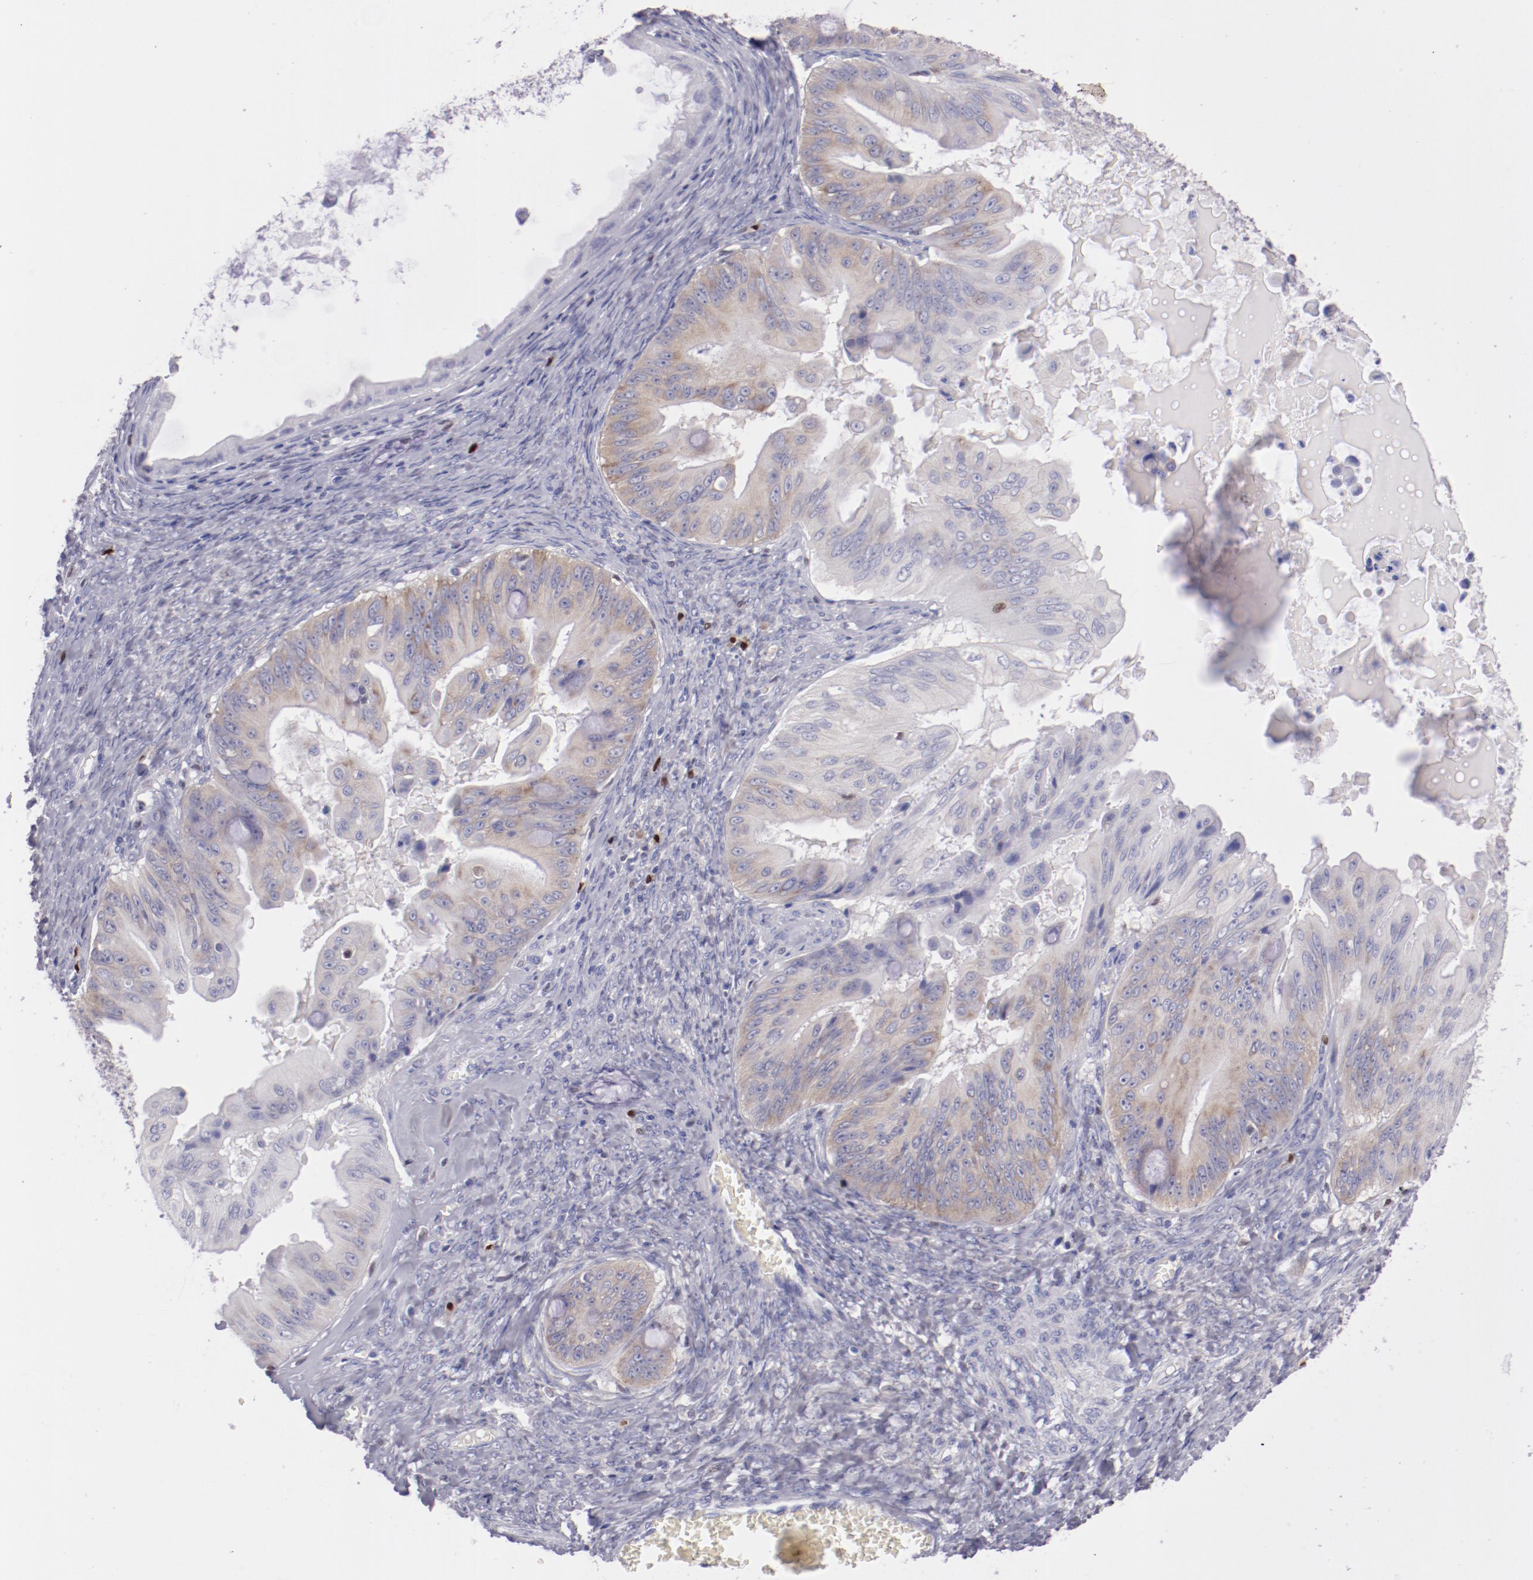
{"staining": {"intensity": "weak", "quantity": ">75%", "location": "cytoplasmic/membranous"}, "tissue": "ovarian cancer", "cell_type": "Tumor cells", "image_type": "cancer", "snomed": [{"axis": "morphology", "description": "Cystadenocarcinoma, mucinous, NOS"}, {"axis": "topography", "description": "Ovary"}], "caption": "Ovarian cancer (mucinous cystadenocarcinoma) tissue exhibits weak cytoplasmic/membranous staining in about >75% of tumor cells, visualized by immunohistochemistry. Using DAB (3,3'-diaminobenzidine) (brown) and hematoxylin (blue) stains, captured at high magnification using brightfield microscopy.", "gene": "IRF8", "patient": {"sex": "female", "age": 37}}